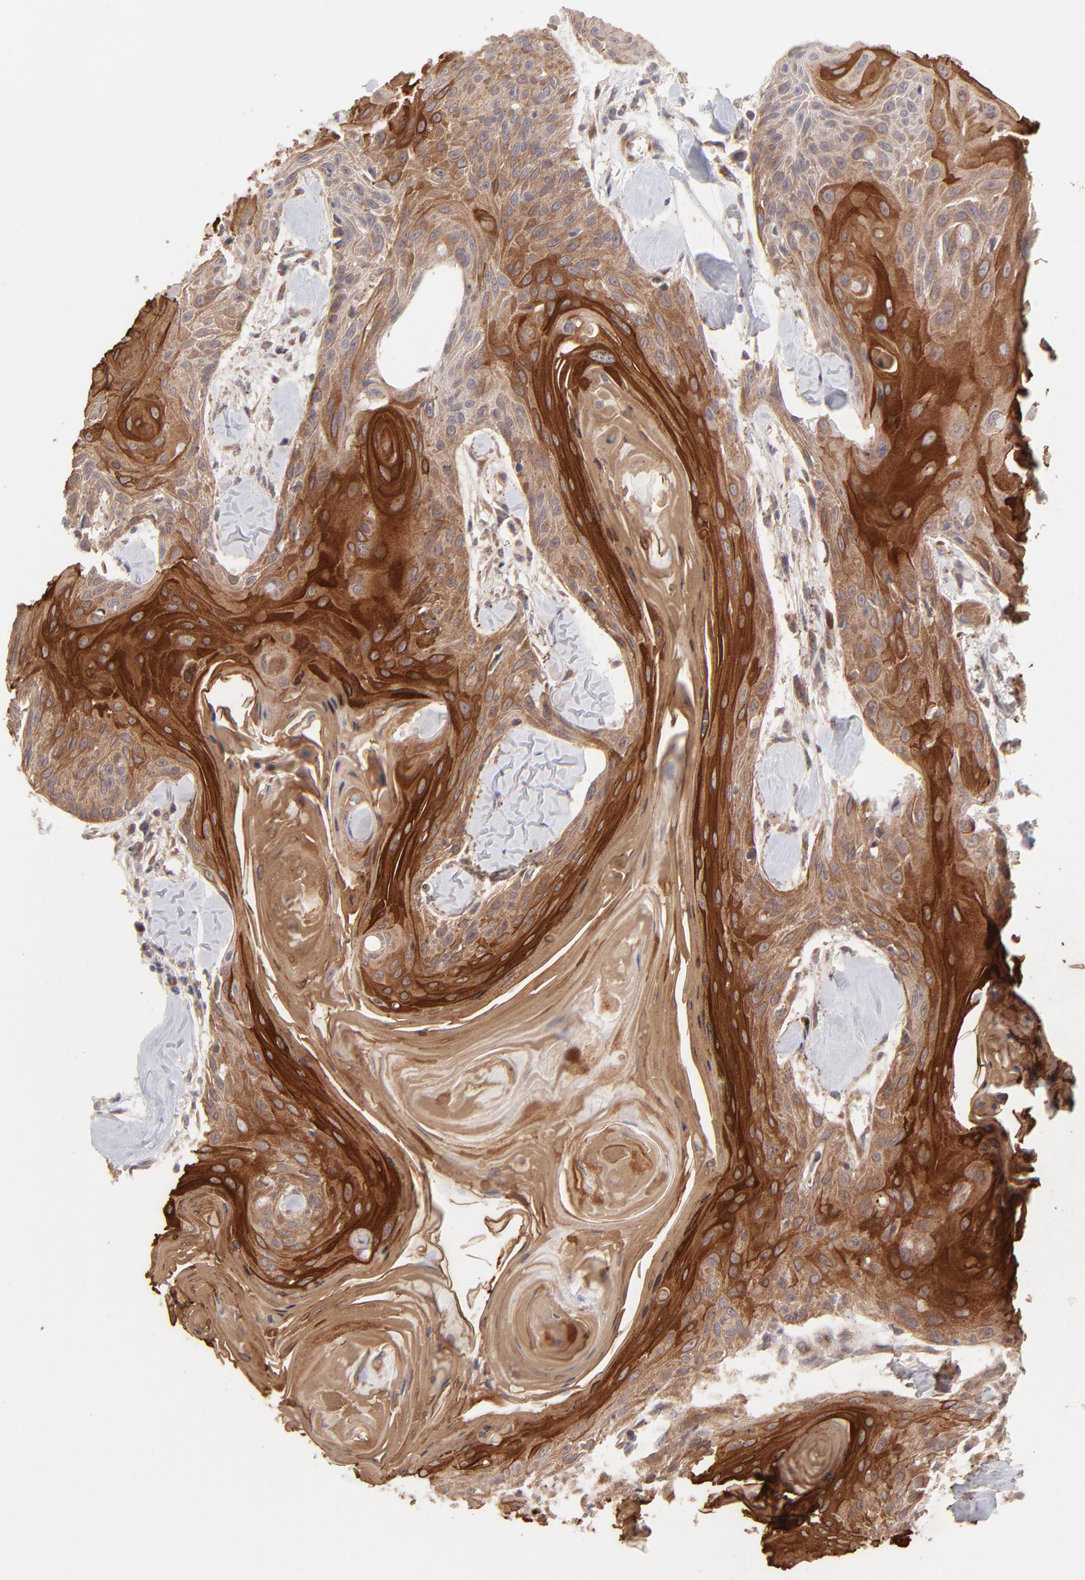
{"staining": {"intensity": "strong", "quantity": ">75%", "location": "cytoplasmic/membranous"}, "tissue": "head and neck cancer", "cell_type": "Tumor cells", "image_type": "cancer", "snomed": [{"axis": "morphology", "description": "Squamous cell carcinoma, NOS"}, {"axis": "morphology", "description": "Squamous cell carcinoma, metastatic, NOS"}, {"axis": "topography", "description": "Lymph node"}, {"axis": "topography", "description": "Salivary gland"}, {"axis": "topography", "description": "Head-Neck"}], "caption": "Squamous cell carcinoma (head and neck) stained with immunohistochemistry (IHC) reveals strong cytoplasmic/membranous expression in approximately >75% of tumor cells. (IHC, brightfield microscopy, high magnification).", "gene": "TNRC6B", "patient": {"sex": "female", "age": 74}}